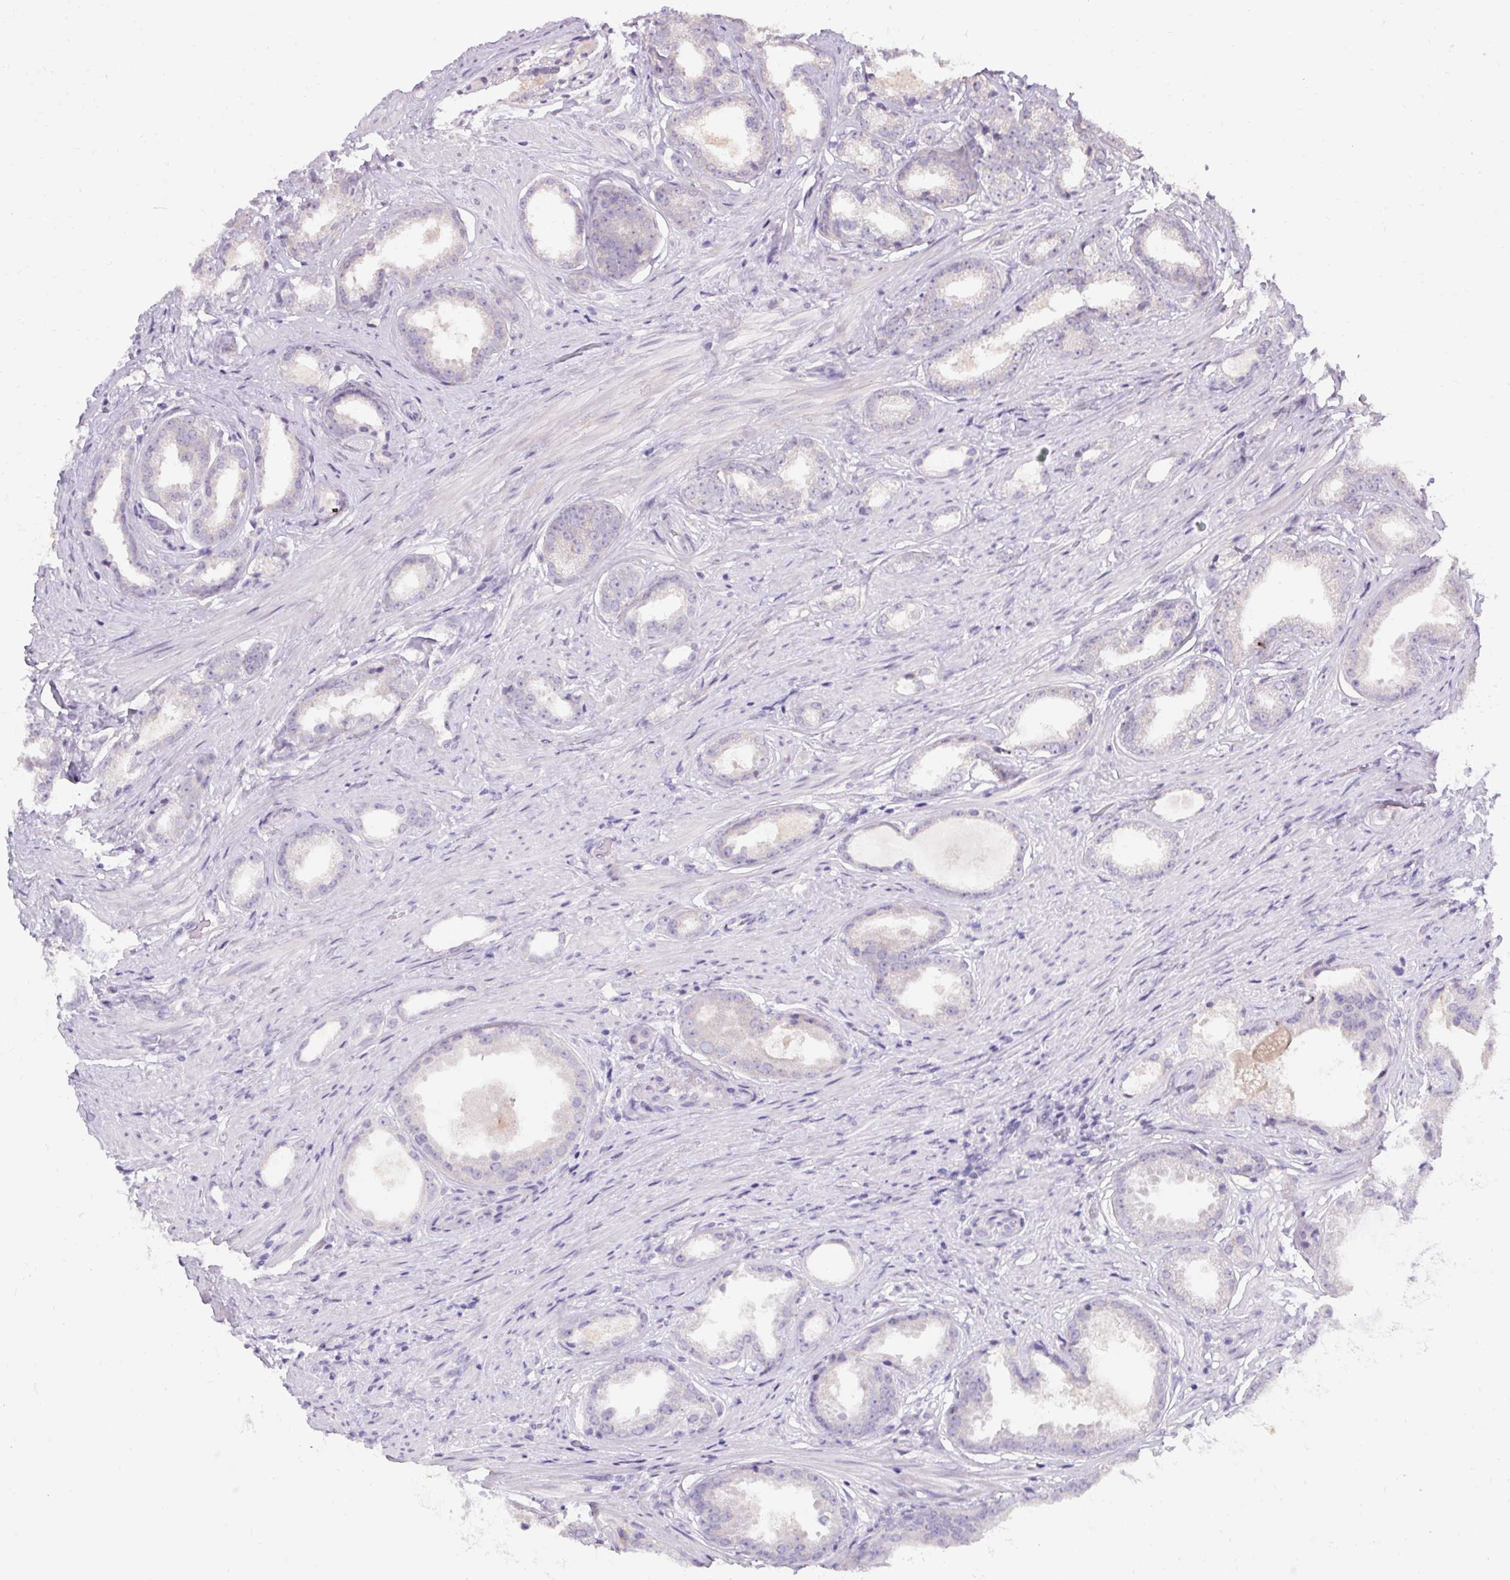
{"staining": {"intensity": "negative", "quantity": "none", "location": "none"}, "tissue": "prostate cancer", "cell_type": "Tumor cells", "image_type": "cancer", "snomed": [{"axis": "morphology", "description": "Adenocarcinoma, Low grade"}, {"axis": "topography", "description": "Prostate"}], "caption": "DAB immunohistochemical staining of human low-grade adenocarcinoma (prostate) exhibits no significant positivity in tumor cells.", "gene": "HSD17B3", "patient": {"sex": "male", "age": 65}}